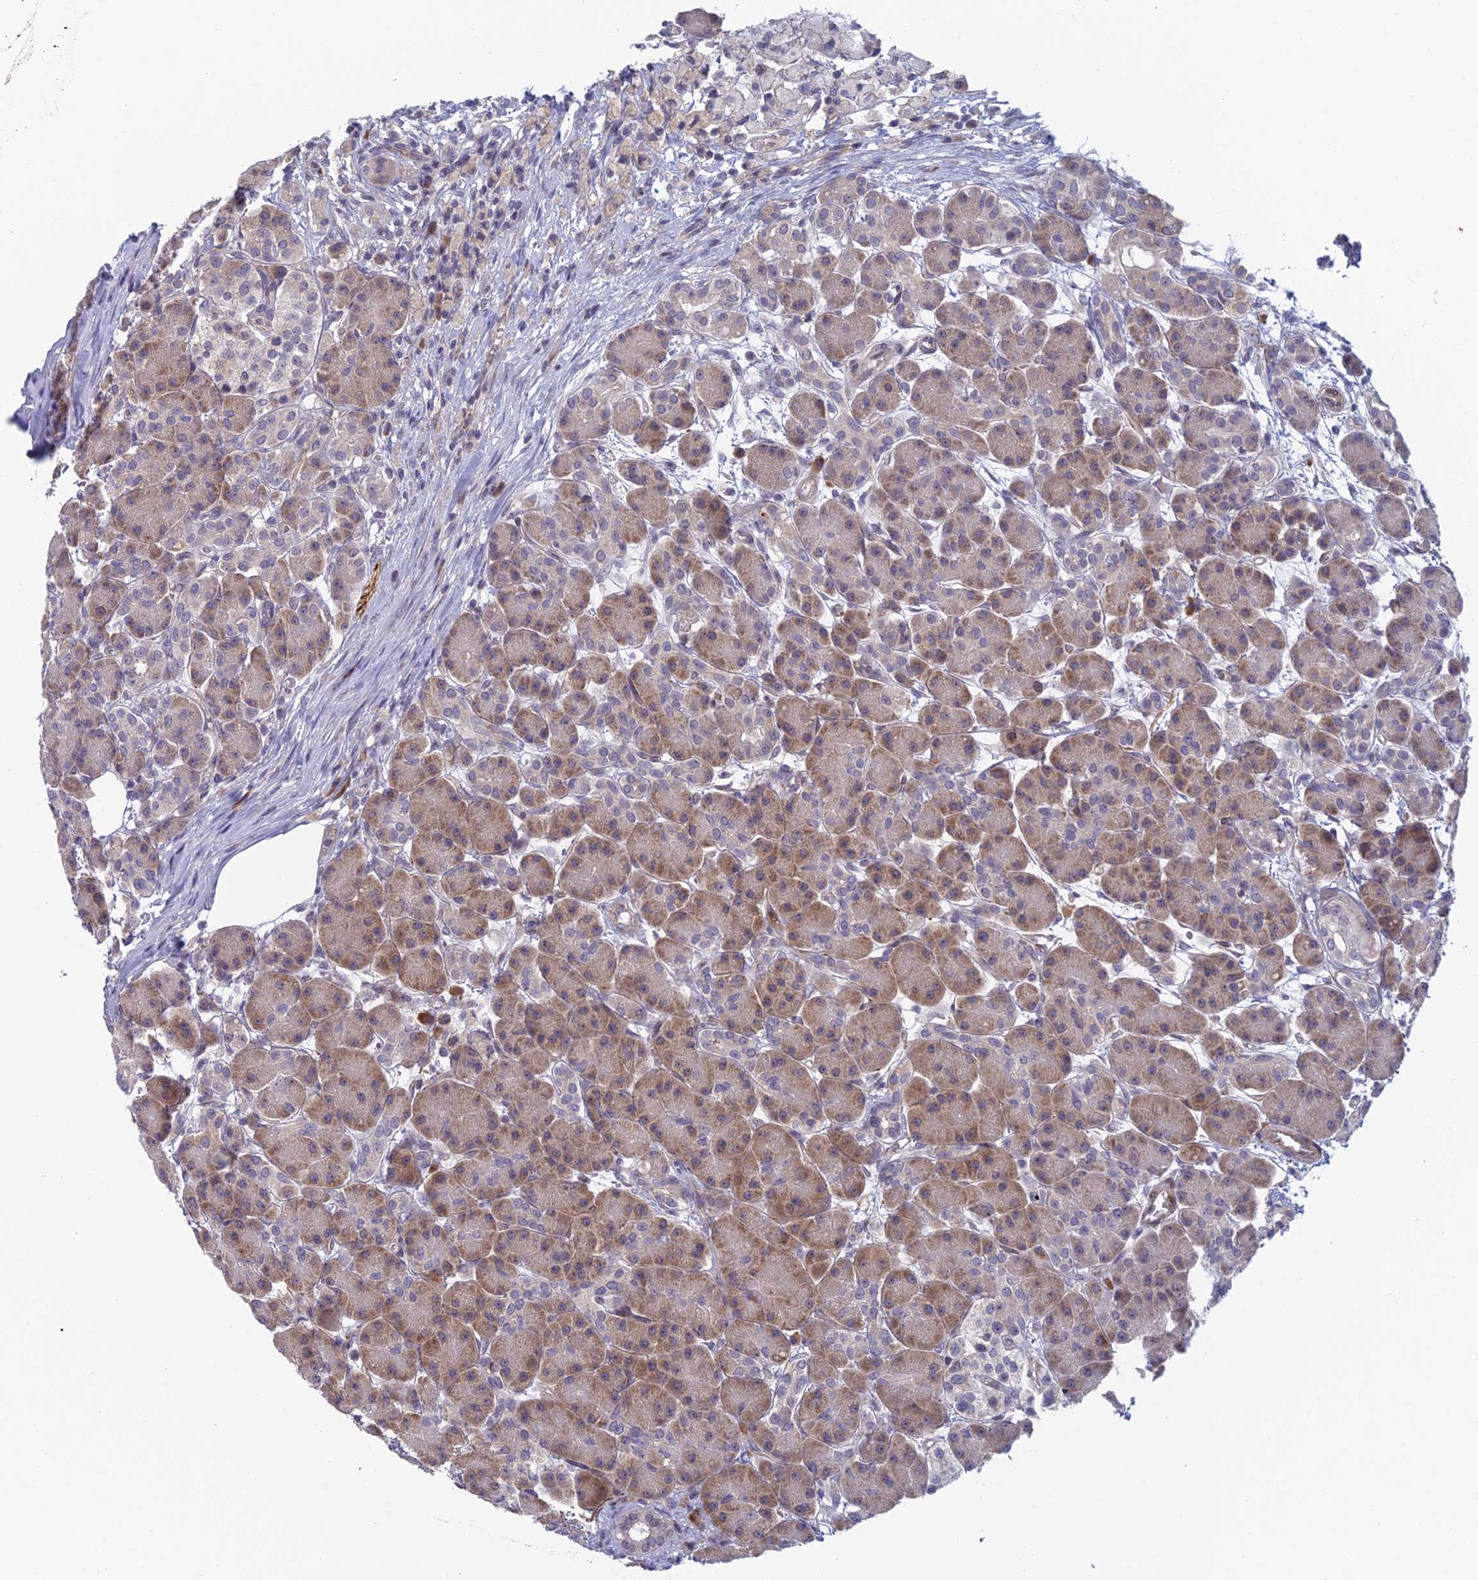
{"staining": {"intensity": "moderate", "quantity": ">75%", "location": "cytoplasmic/membranous"}, "tissue": "pancreas", "cell_type": "Exocrine glandular cells", "image_type": "normal", "snomed": [{"axis": "morphology", "description": "Normal tissue, NOS"}, {"axis": "topography", "description": "Pancreas"}], "caption": "High-power microscopy captured an IHC histopathology image of normal pancreas, revealing moderate cytoplasmic/membranous staining in about >75% of exocrine glandular cells.", "gene": "PPP1R26", "patient": {"sex": "male", "age": 63}}